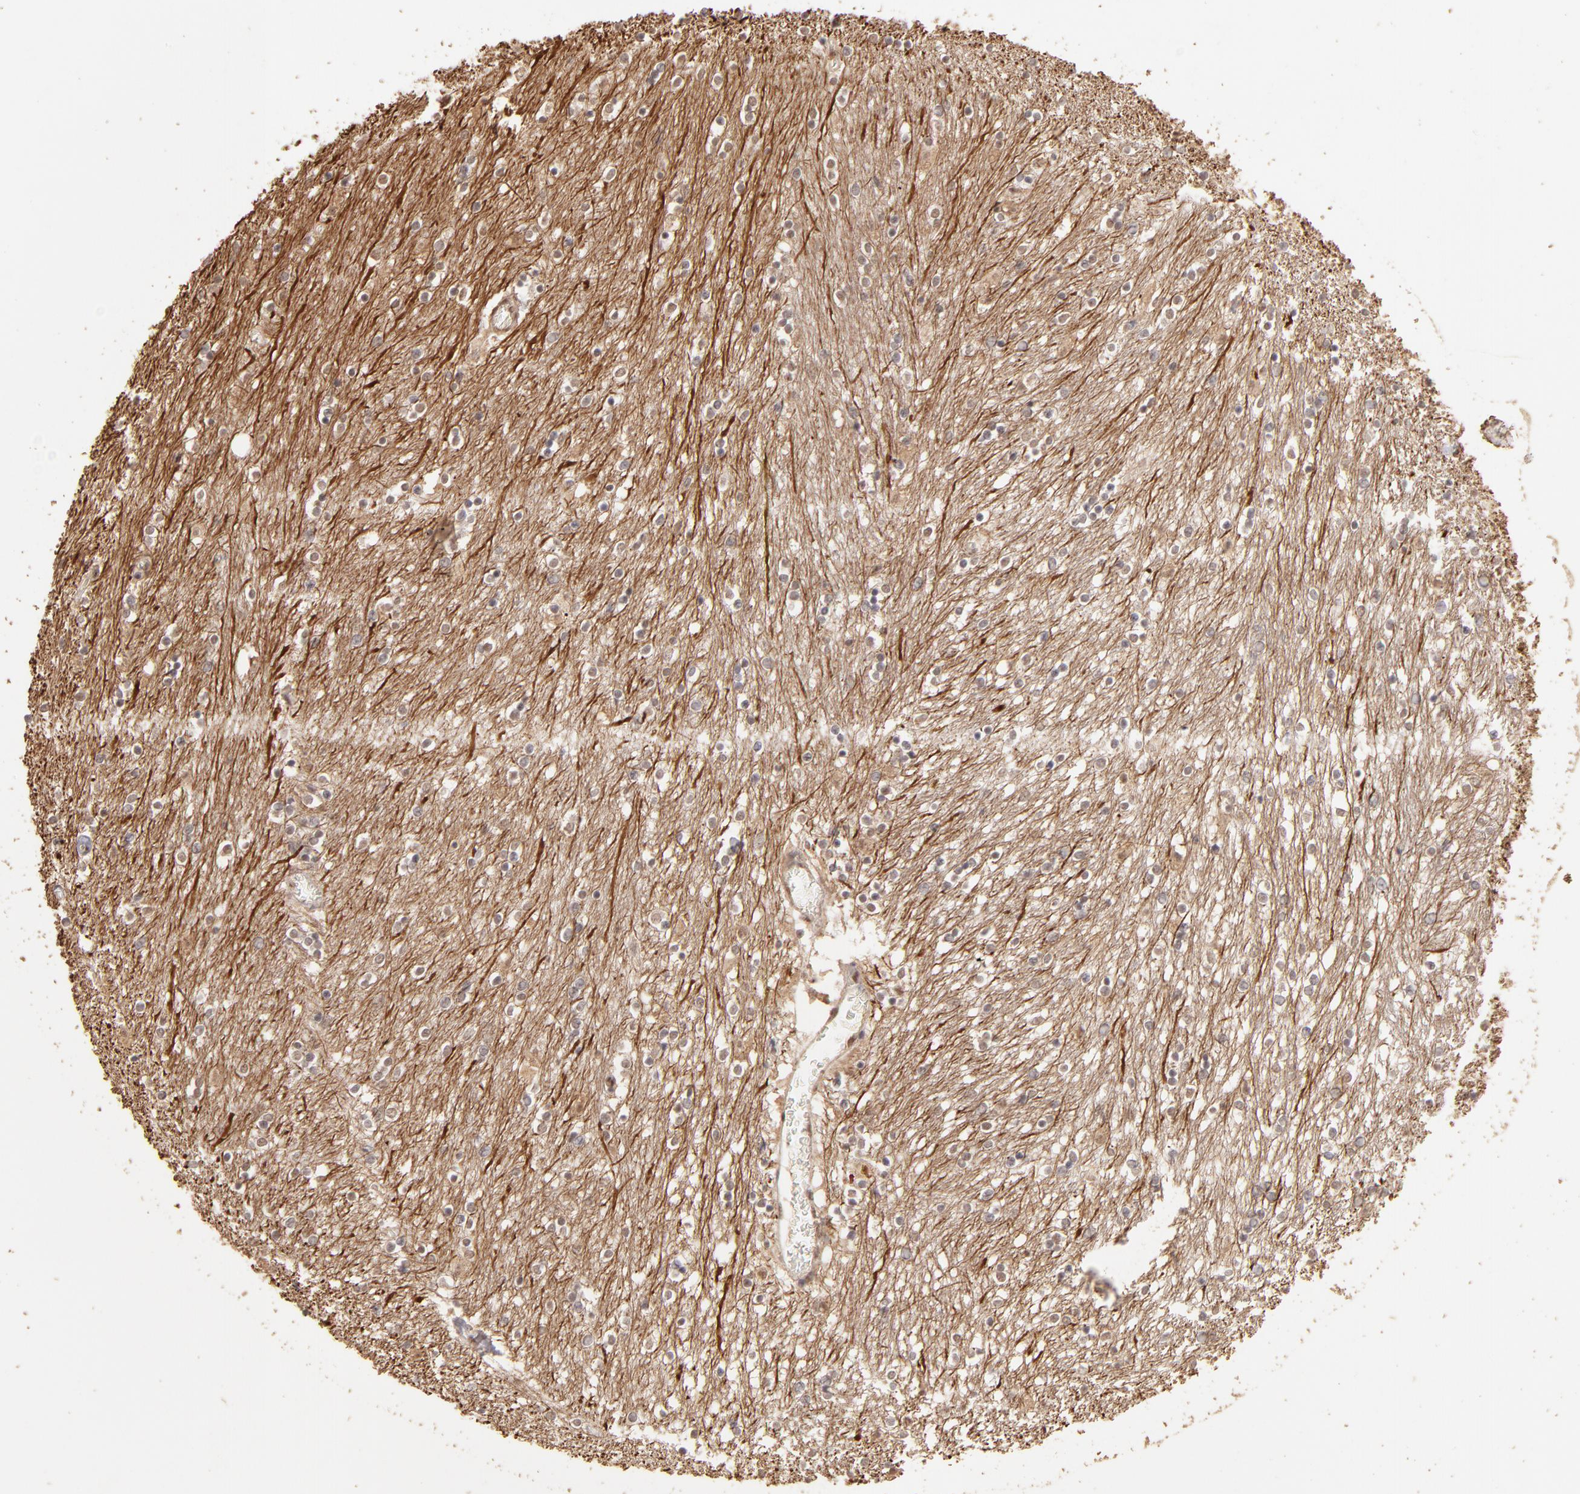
{"staining": {"intensity": "weak", "quantity": "25%-75%", "location": "nuclear"}, "tissue": "caudate", "cell_type": "Glial cells", "image_type": "normal", "snomed": [{"axis": "morphology", "description": "Normal tissue, NOS"}, {"axis": "topography", "description": "Lateral ventricle wall"}], "caption": "The histopathology image reveals immunohistochemical staining of normal caudate. There is weak nuclear staining is seen in approximately 25%-75% of glial cells. The protein of interest is shown in brown color, while the nuclei are stained blue.", "gene": "CLOCK", "patient": {"sex": "female", "age": 54}}